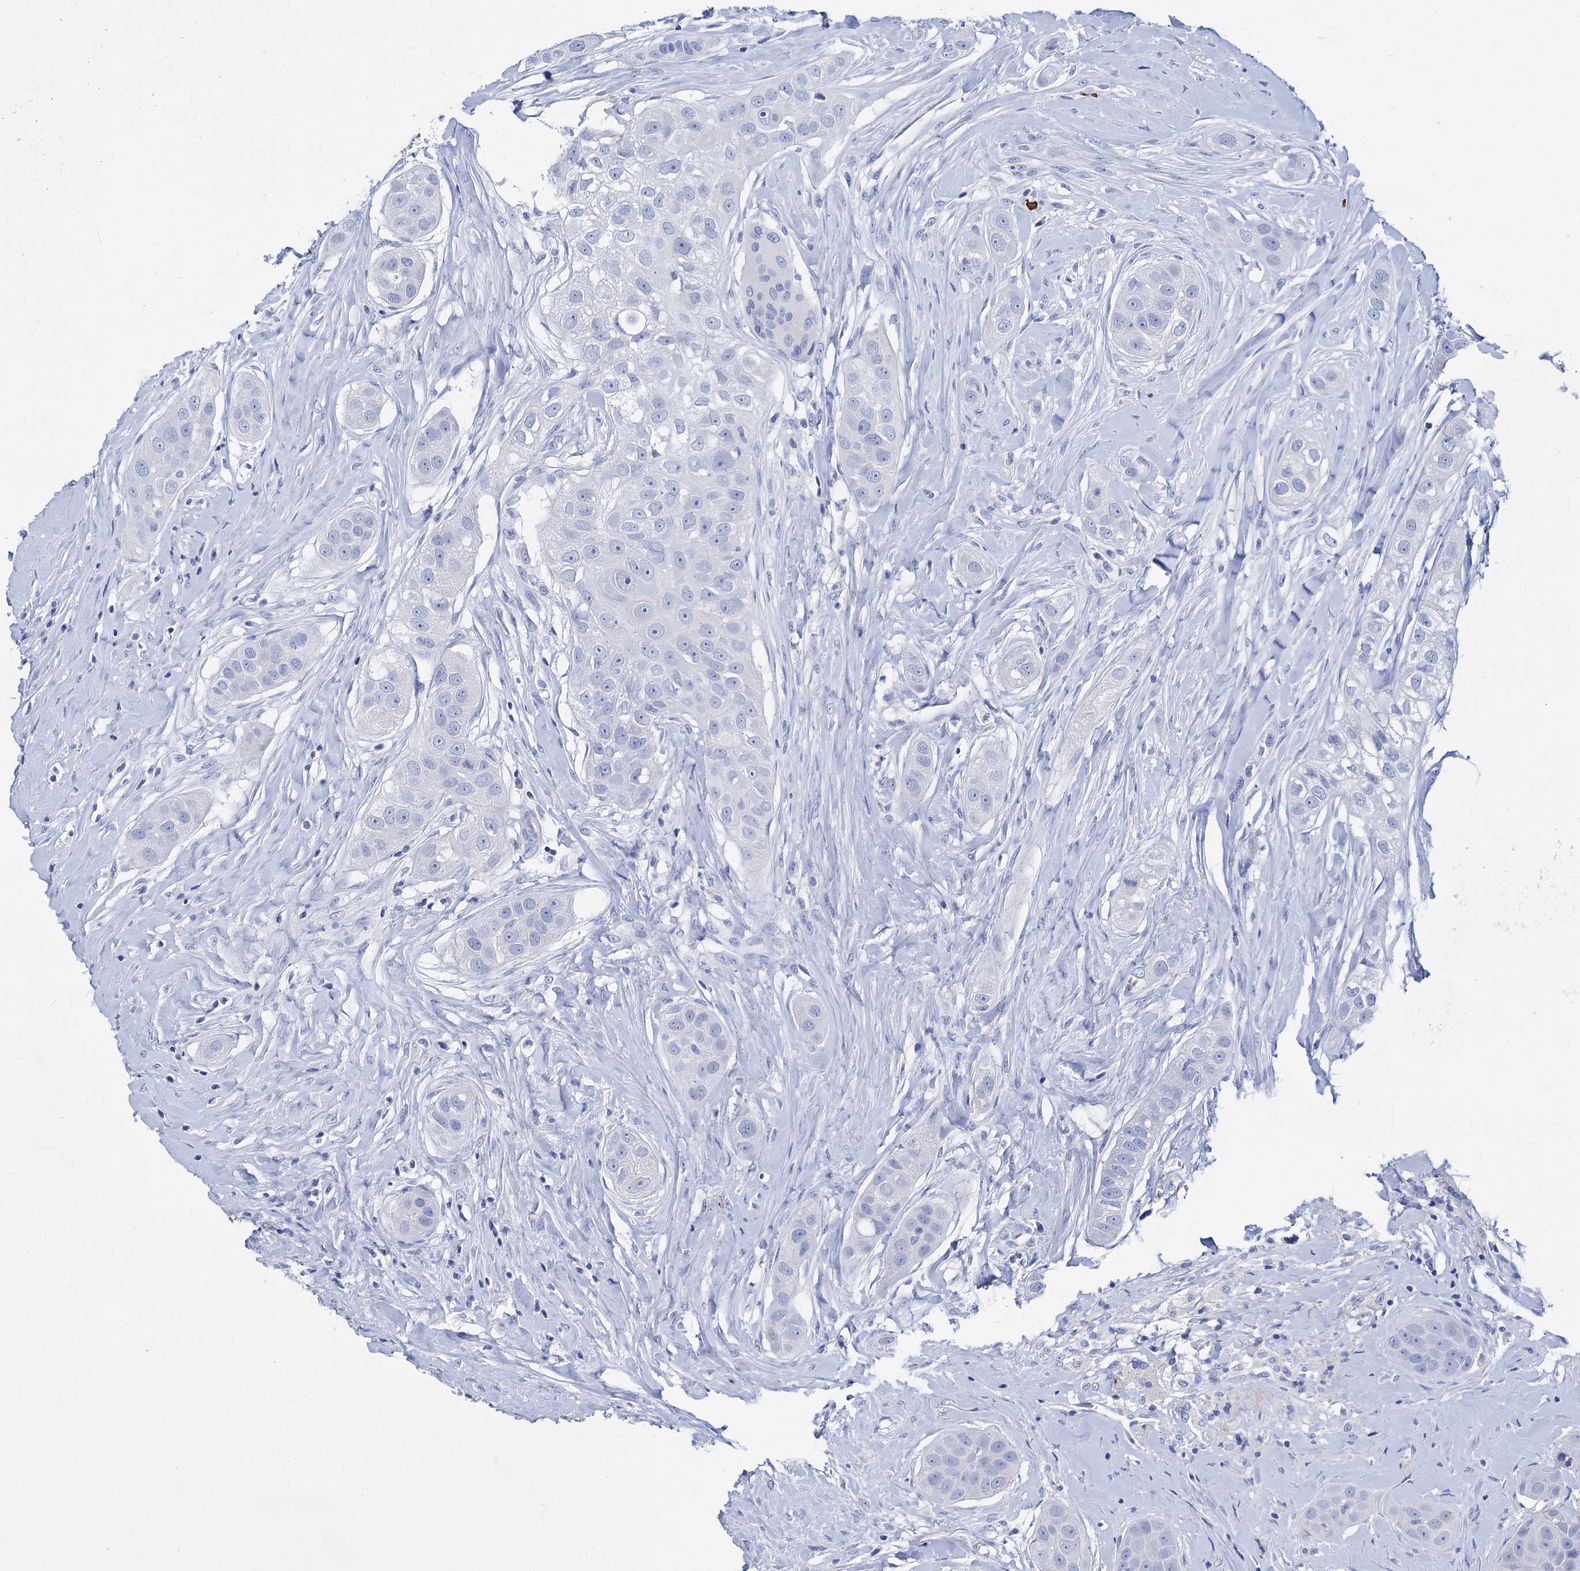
{"staining": {"intensity": "negative", "quantity": "none", "location": "none"}, "tissue": "head and neck cancer", "cell_type": "Tumor cells", "image_type": "cancer", "snomed": [{"axis": "morphology", "description": "Normal tissue, NOS"}, {"axis": "morphology", "description": "Squamous cell carcinoma, NOS"}, {"axis": "topography", "description": "Skeletal muscle"}, {"axis": "topography", "description": "Head-Neck"}], "caption": "Tumor cells show no significant protein staining in squamous cell carcinoma (head and neck).", "gene": "FBXW12", "patient": {"sex": "male", "age": 51}}